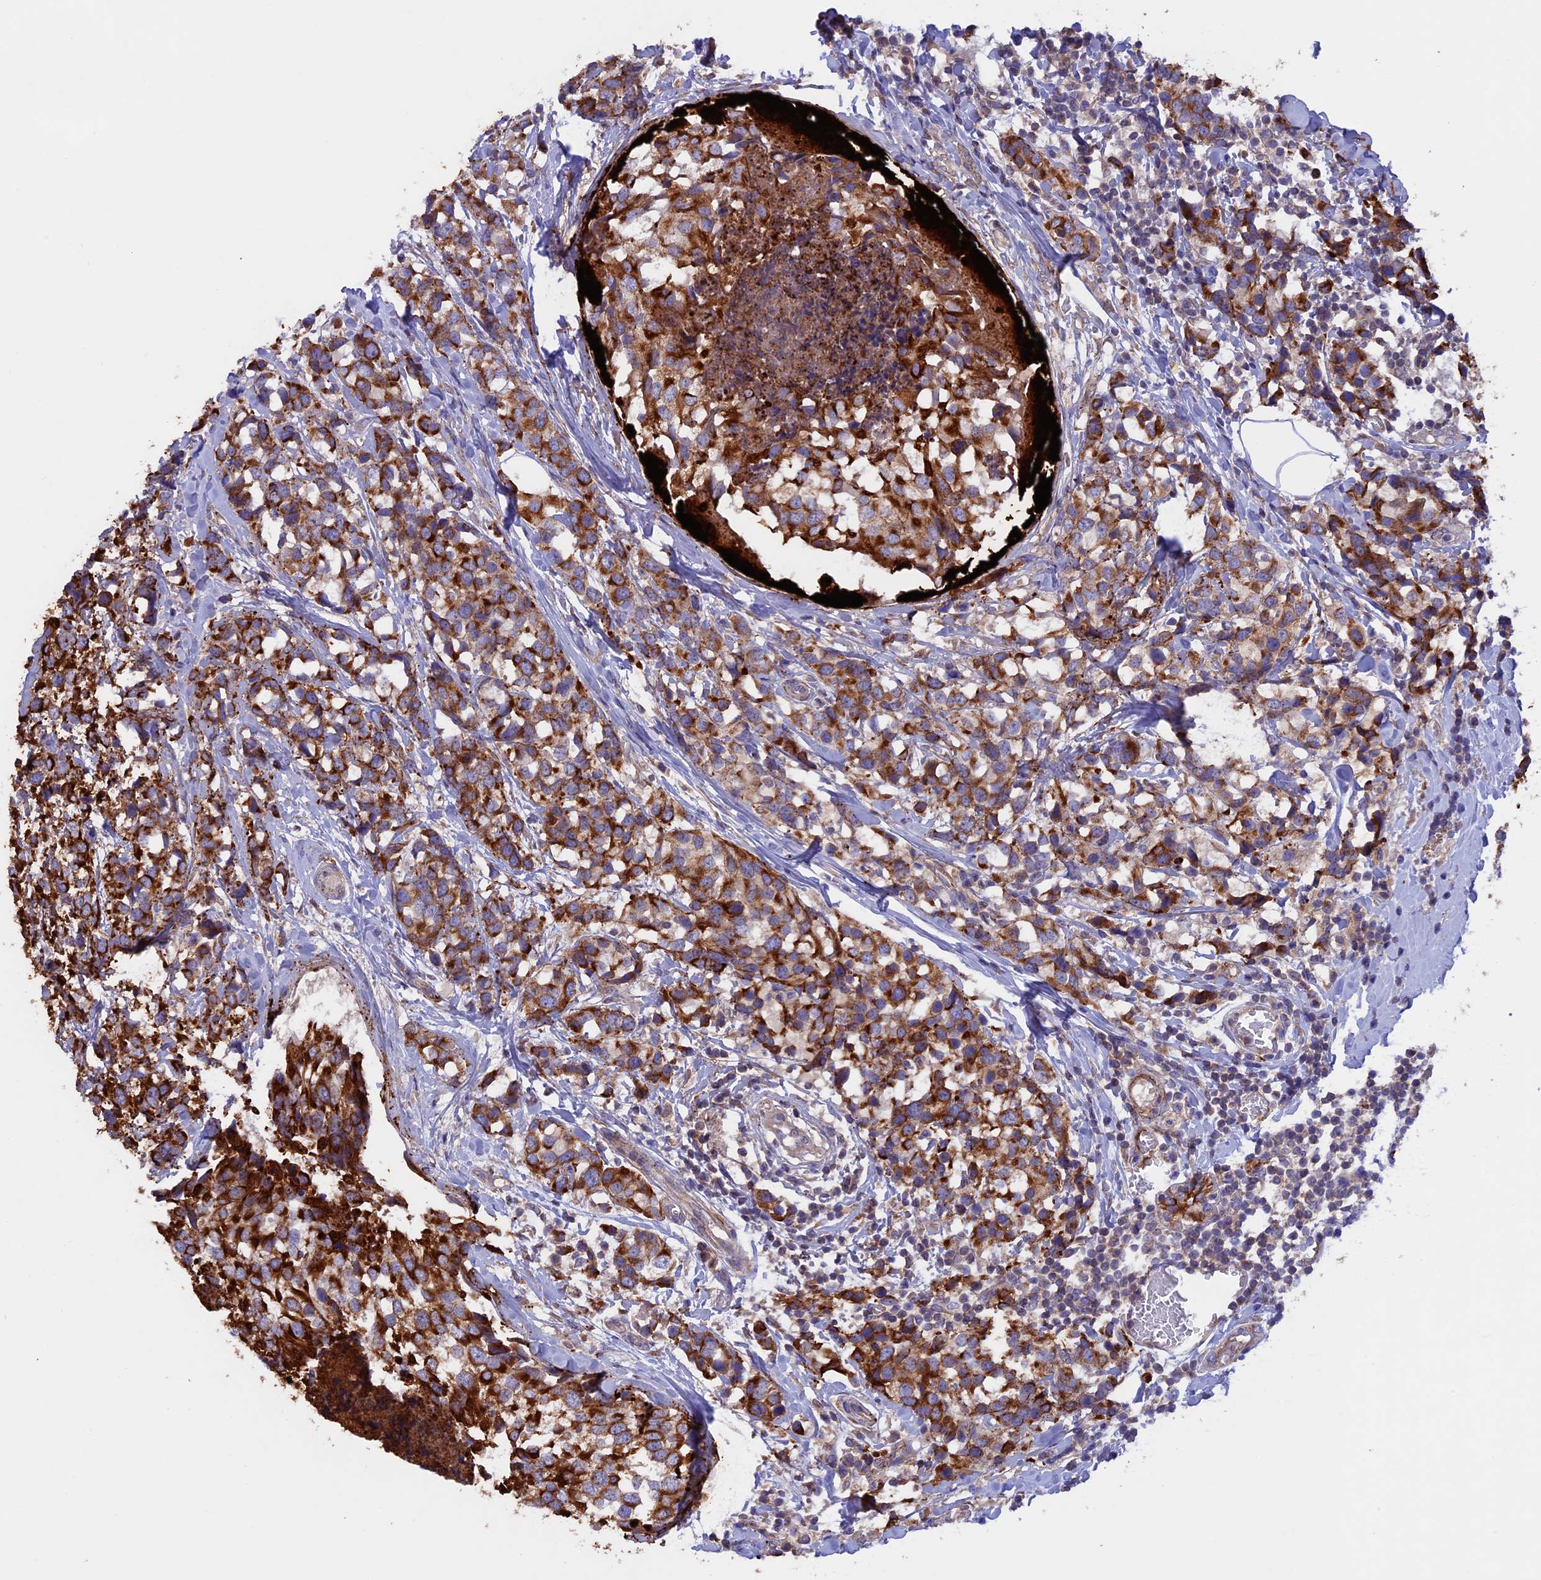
{"staining": {"intensity": "strong", "quantity": ">75%", "location": "cytoplasmic/membranous"}, "tissue": "breast cancer", "cell_type": "Tumor cells", "image_type": "cancer", "snomed": [{"axis": "morphology", "description": "Lobular carcinoma"}, {"axis": "topography", "description": "Breast"}], "caption": "IHC of breast lobular carcinoma demonstrates high levels of strong cytoplasmic/membranous staining in approximately >75% of tumor cells.", "gene": "PTPN9", "patient": {"sex": "female", "age": 59}}